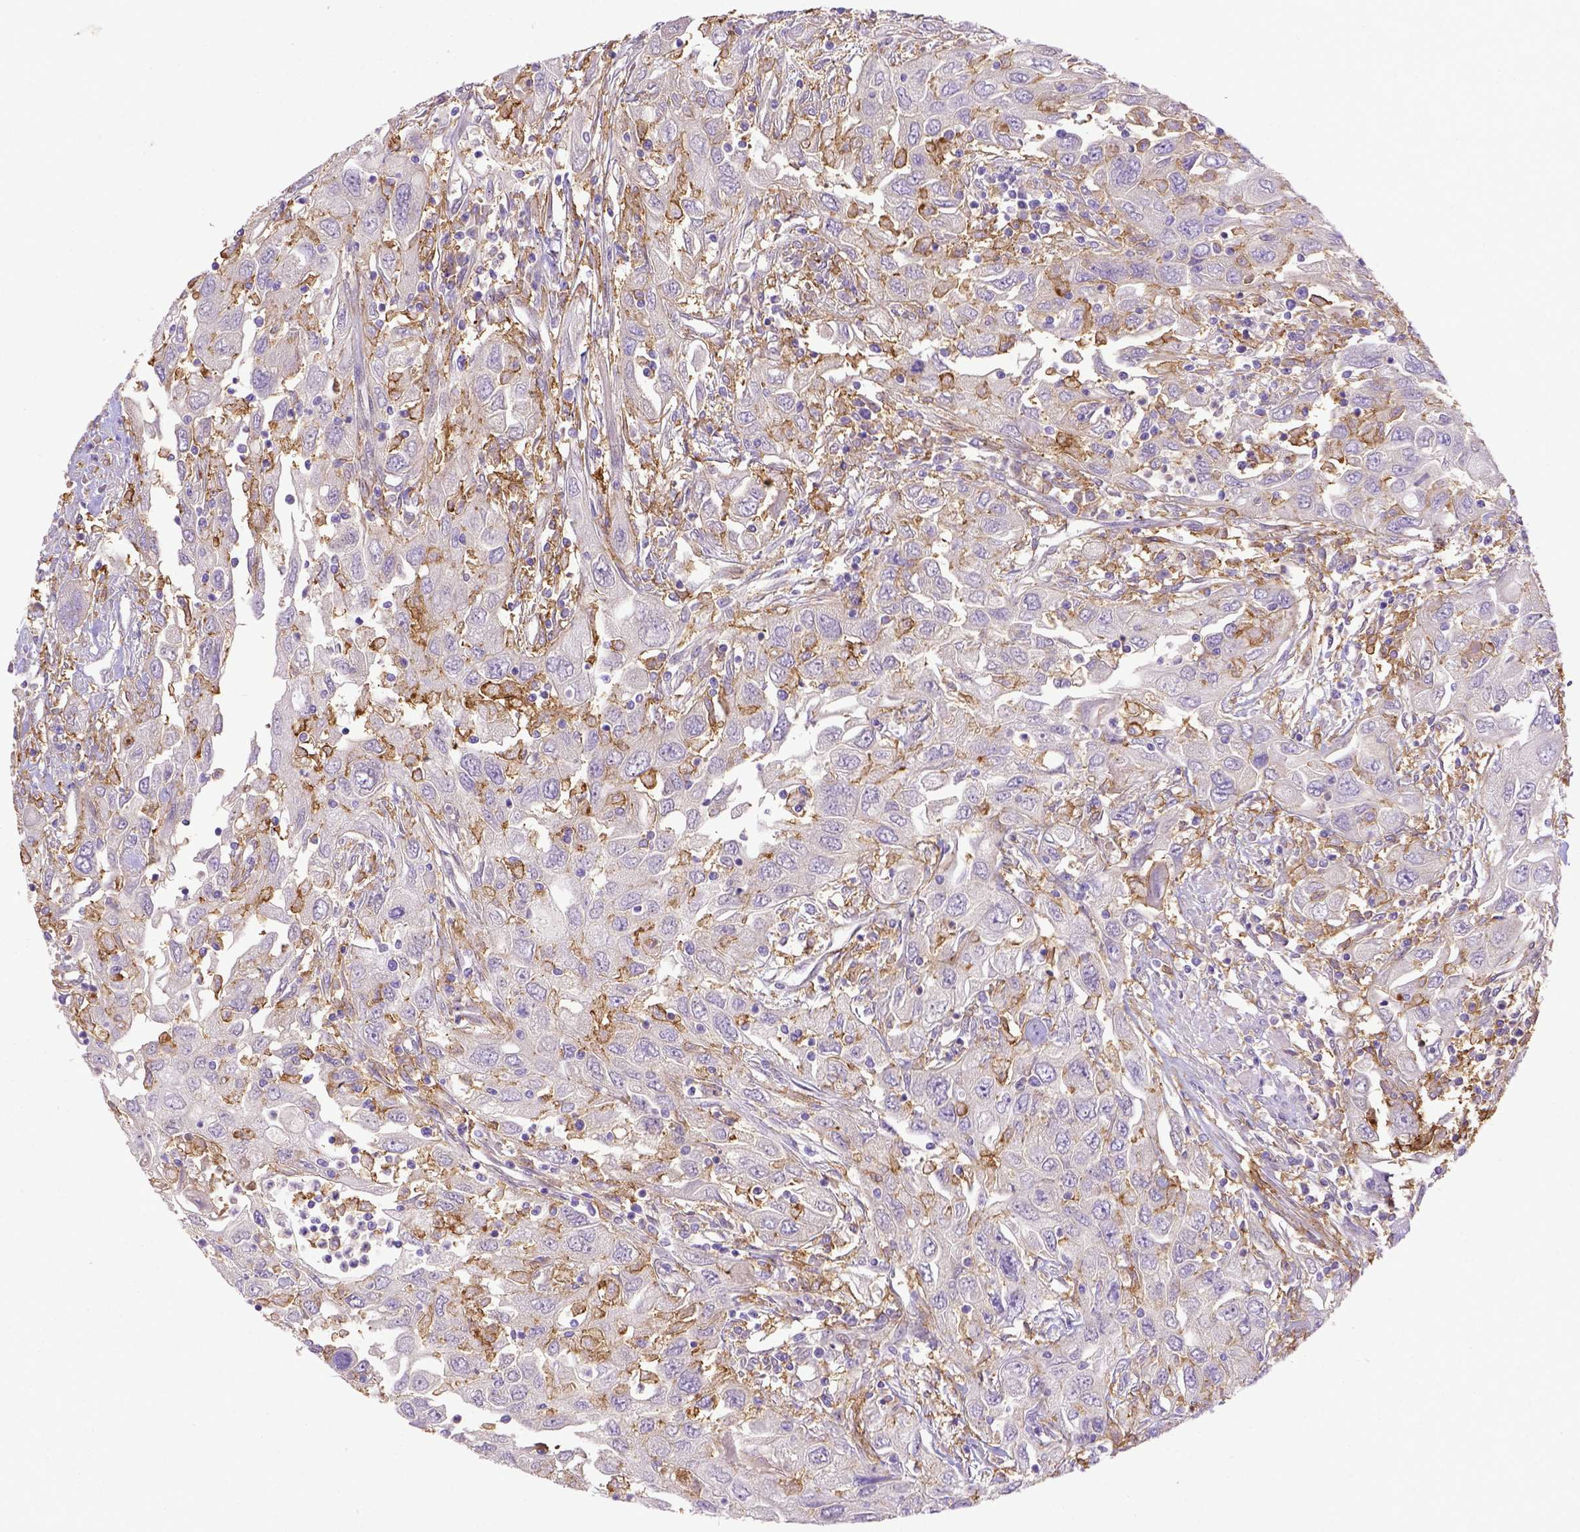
{"staining": {"intensity": "negative", "quantity": "none", "location": "none"}, "tissue": "urothelial cancer", "cell_type": "Tumor cells", "image_type": "cancer", "snomed": [{"axis": "morphology", "description": "Urothelial carcinoma, High grade"}, {"axis": "topography", "description": "Urinary bladder"}], "caption": "Micrograph shows no protein expression in tumor cells of urothelial carcinoma (high-grade) tissue.", "gene": "CD40", "patient": {"sex": "male", "age": 76}}